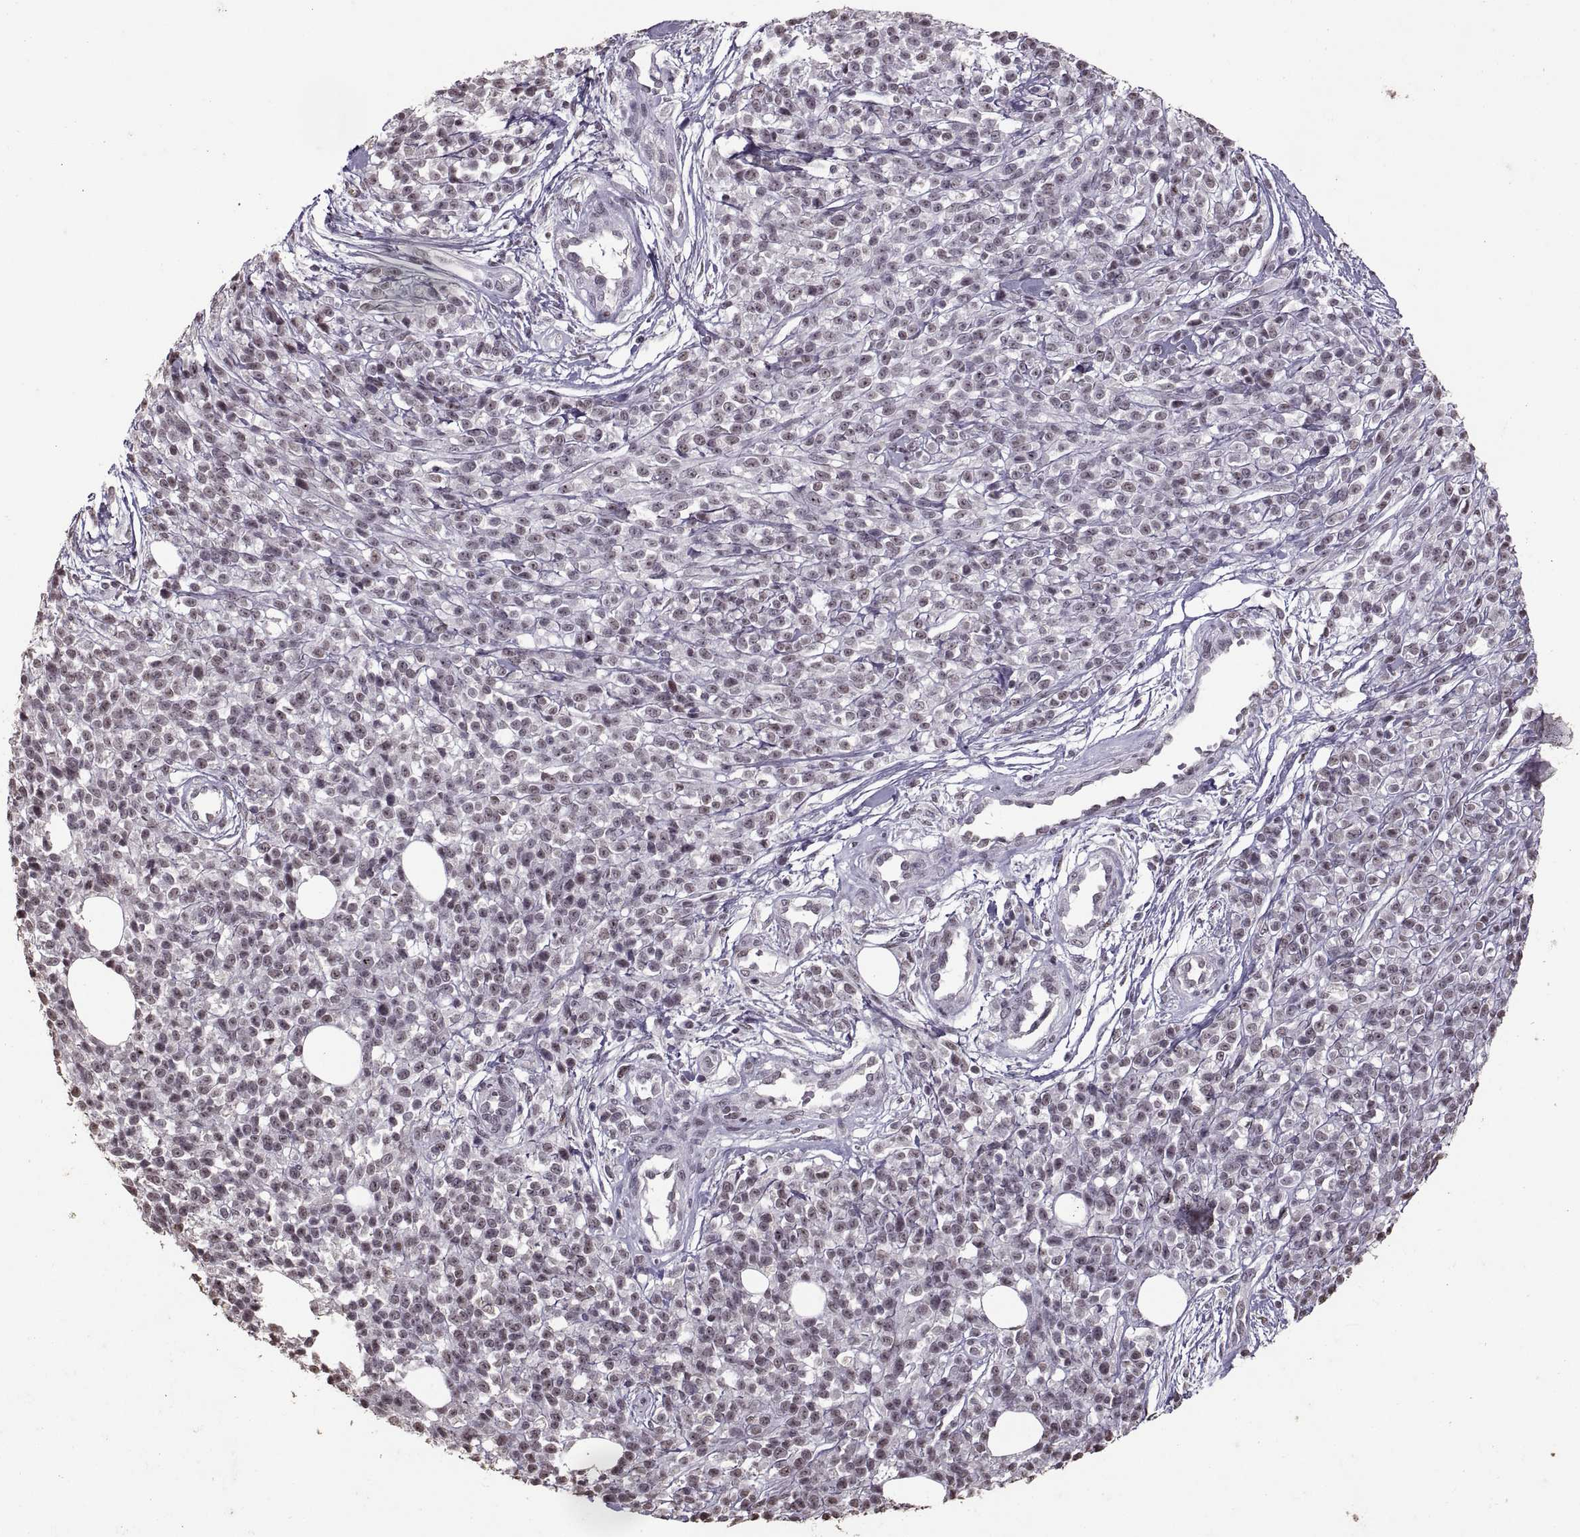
{"staining": {"intensity": "negative", "quantity": "none", "location": "none"}, "tissue": "melanoma", "cell_type": "Tumor cells", "image_type": "cancer", "snomed": [{"axis": "morphology", "description": "Malignant melanoma, NOS"}, {"axis": "topography", "description": "Skin"}, {"axis": "topography", "description": "Skin of trunk"}], "caption": "High power microscopy image of an immunohistochemistry histopathology image of malignant melanoma, revealing no significant positivity in tumor cells. (DAB IHC with hematoxylin counter stain).", "gene": "PALS1", "patient": {"sex": "male", "age": 74}}